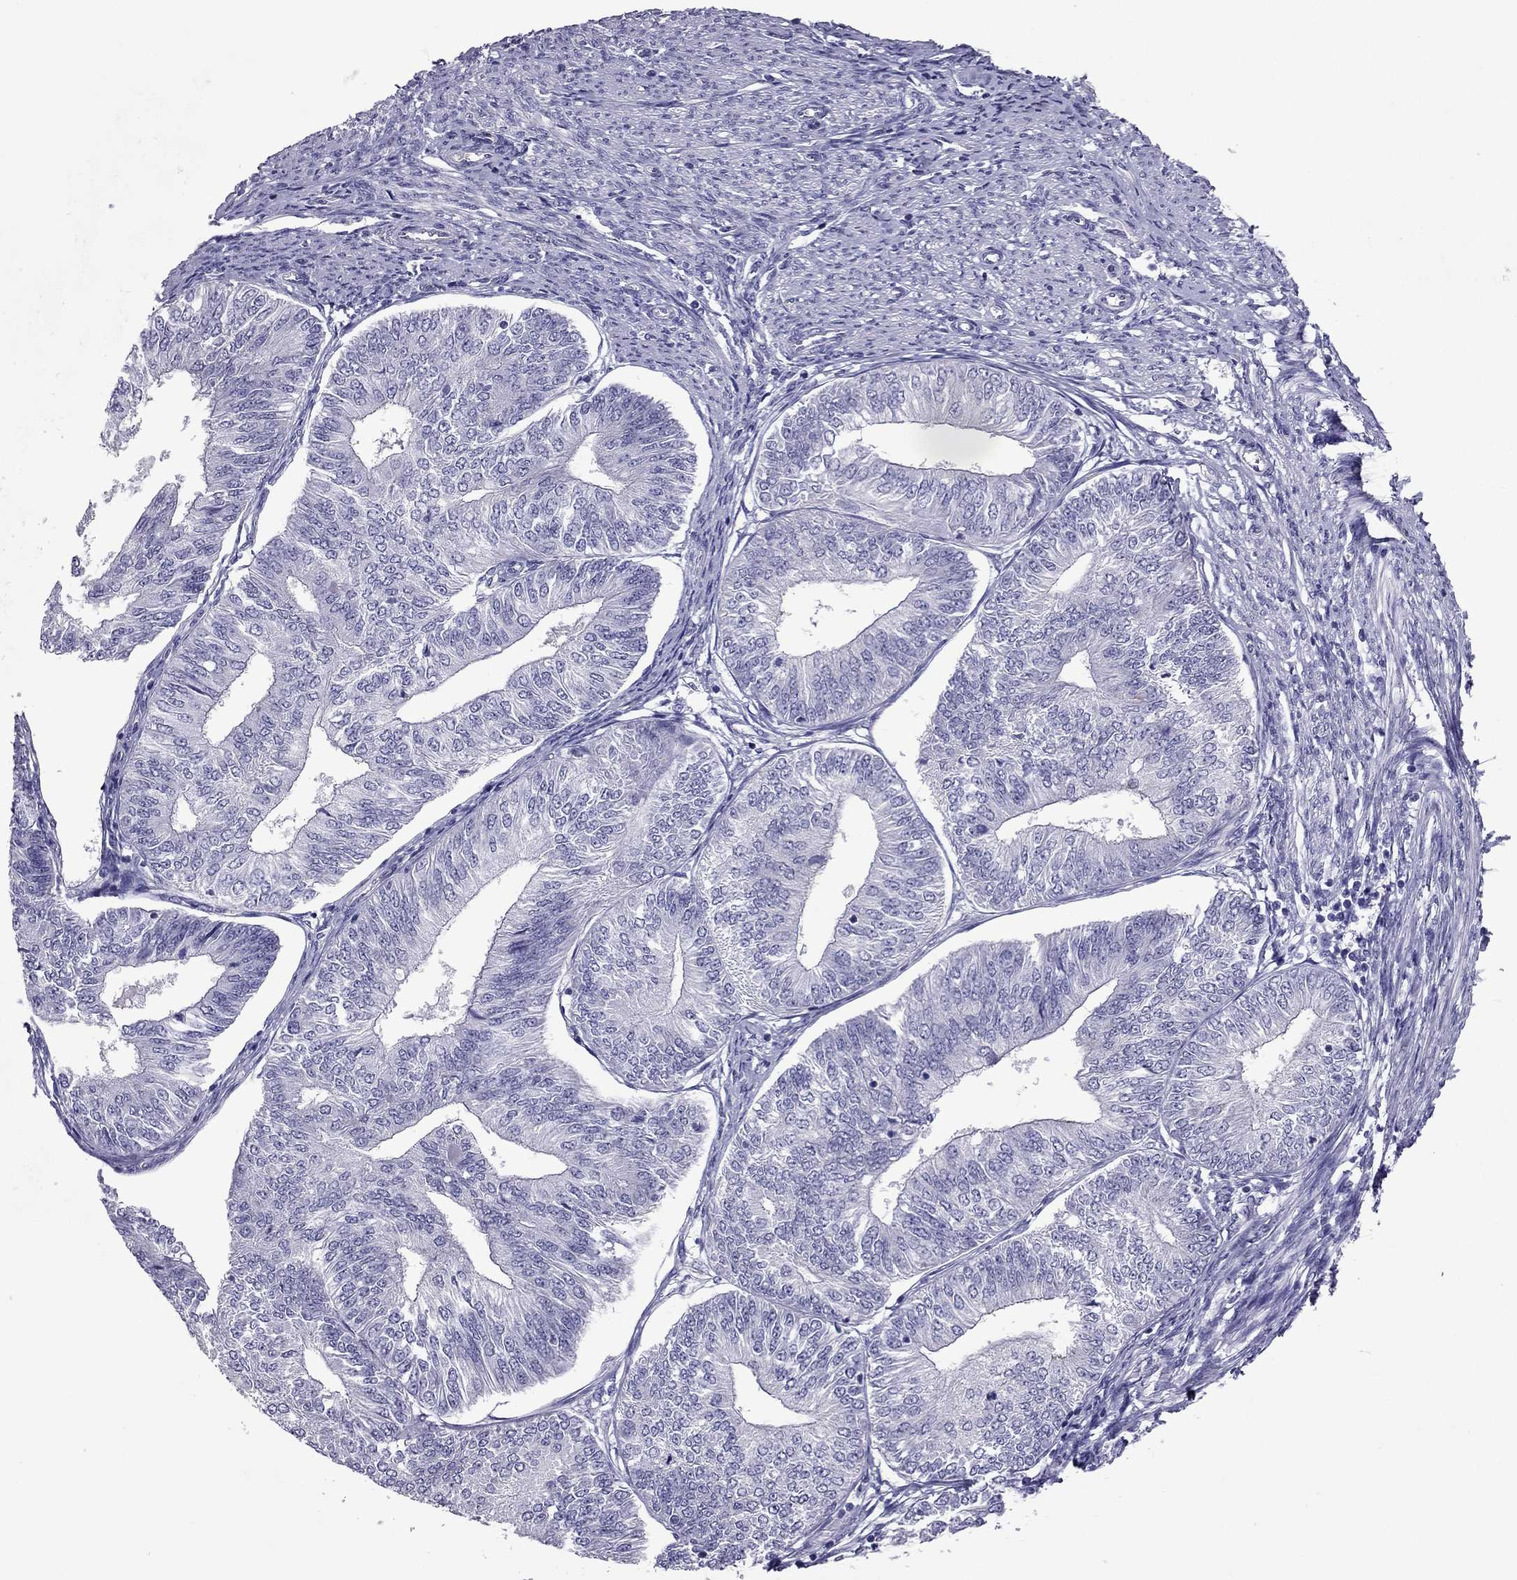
{"staining": {"intensity": "negative", "quantity": "none", "location": "none"}, "tissue": "endometrial cancer", "cell_type": "Tumor cells", "image_type": "cancer", "snomed": [{"axis": "morphology", "description": "Adenocarcinoma, NOS"}, {"axis": "topography", "description": "Endometrium"}], "caption": "DAB immunohistochemical staining of adenocarcinoma (endometrial) demonstrates no significant staining in tumor cells.", "gene": "PDE6A", "patient": {"sex": "female", "age": 58}}